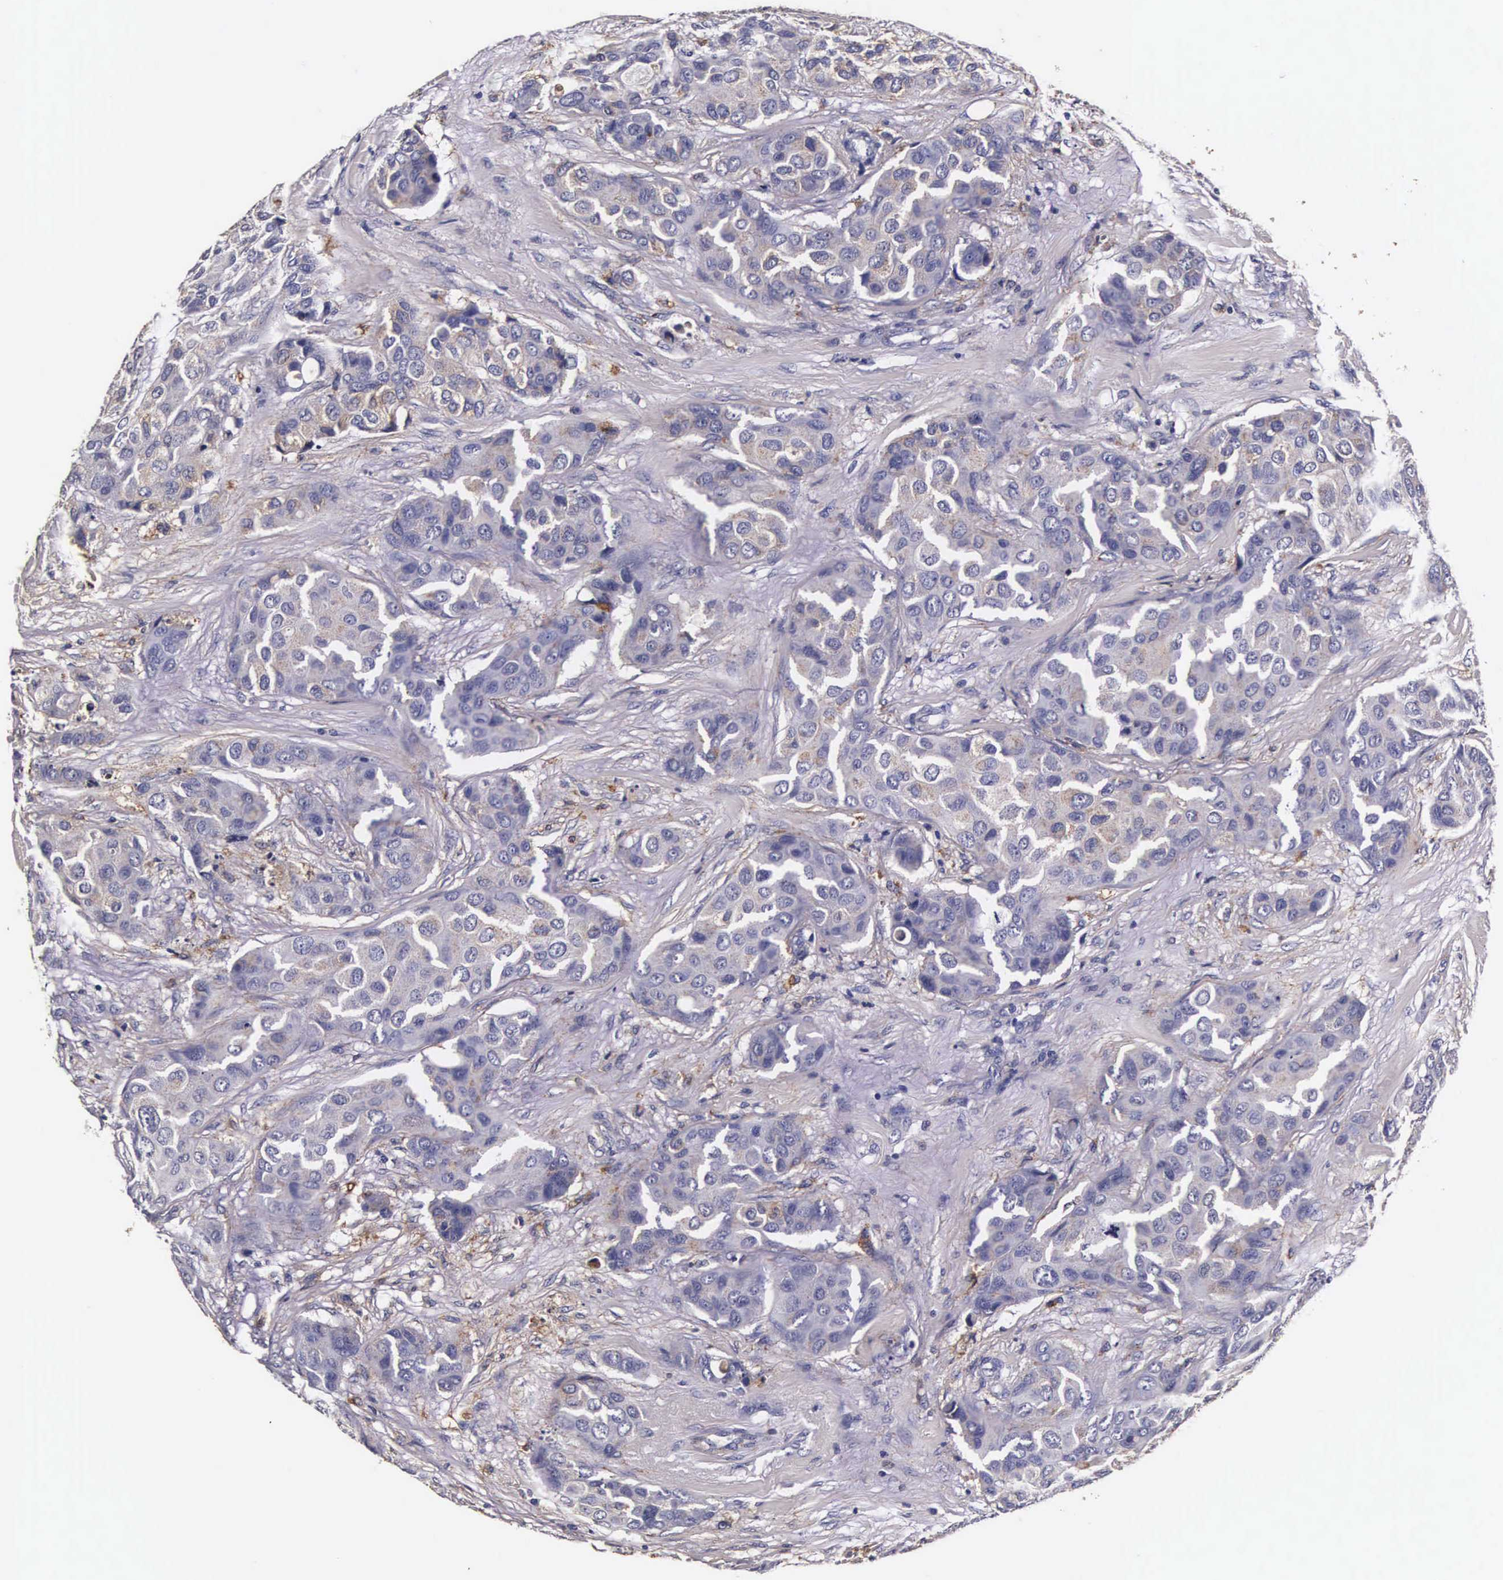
{"staining": {"intensity": "weak", "quantity": "25%-75%", "location": "cytoplasmic/membranous"}, "tissue": "breast cancer", "cell_type": "Tumor cells", "image_type": "cancer", "snomed": [{"axis": "morphology", "description": "Duct carcinoma"}, {"axis": "topography", "description": "Breast"}], "caption": "Protein staining exhibits weak cytoplasmic/membranous positivity in about 25%-75% of tumor cells in infiltrating ductal carcinoma (breast). (Stains: DAB in brown, nuclei in blue, Microscopy: brightfield microscopy at high magnification).", "gene": "CTSB", "patient": {"sex": "female", "age": 68}}